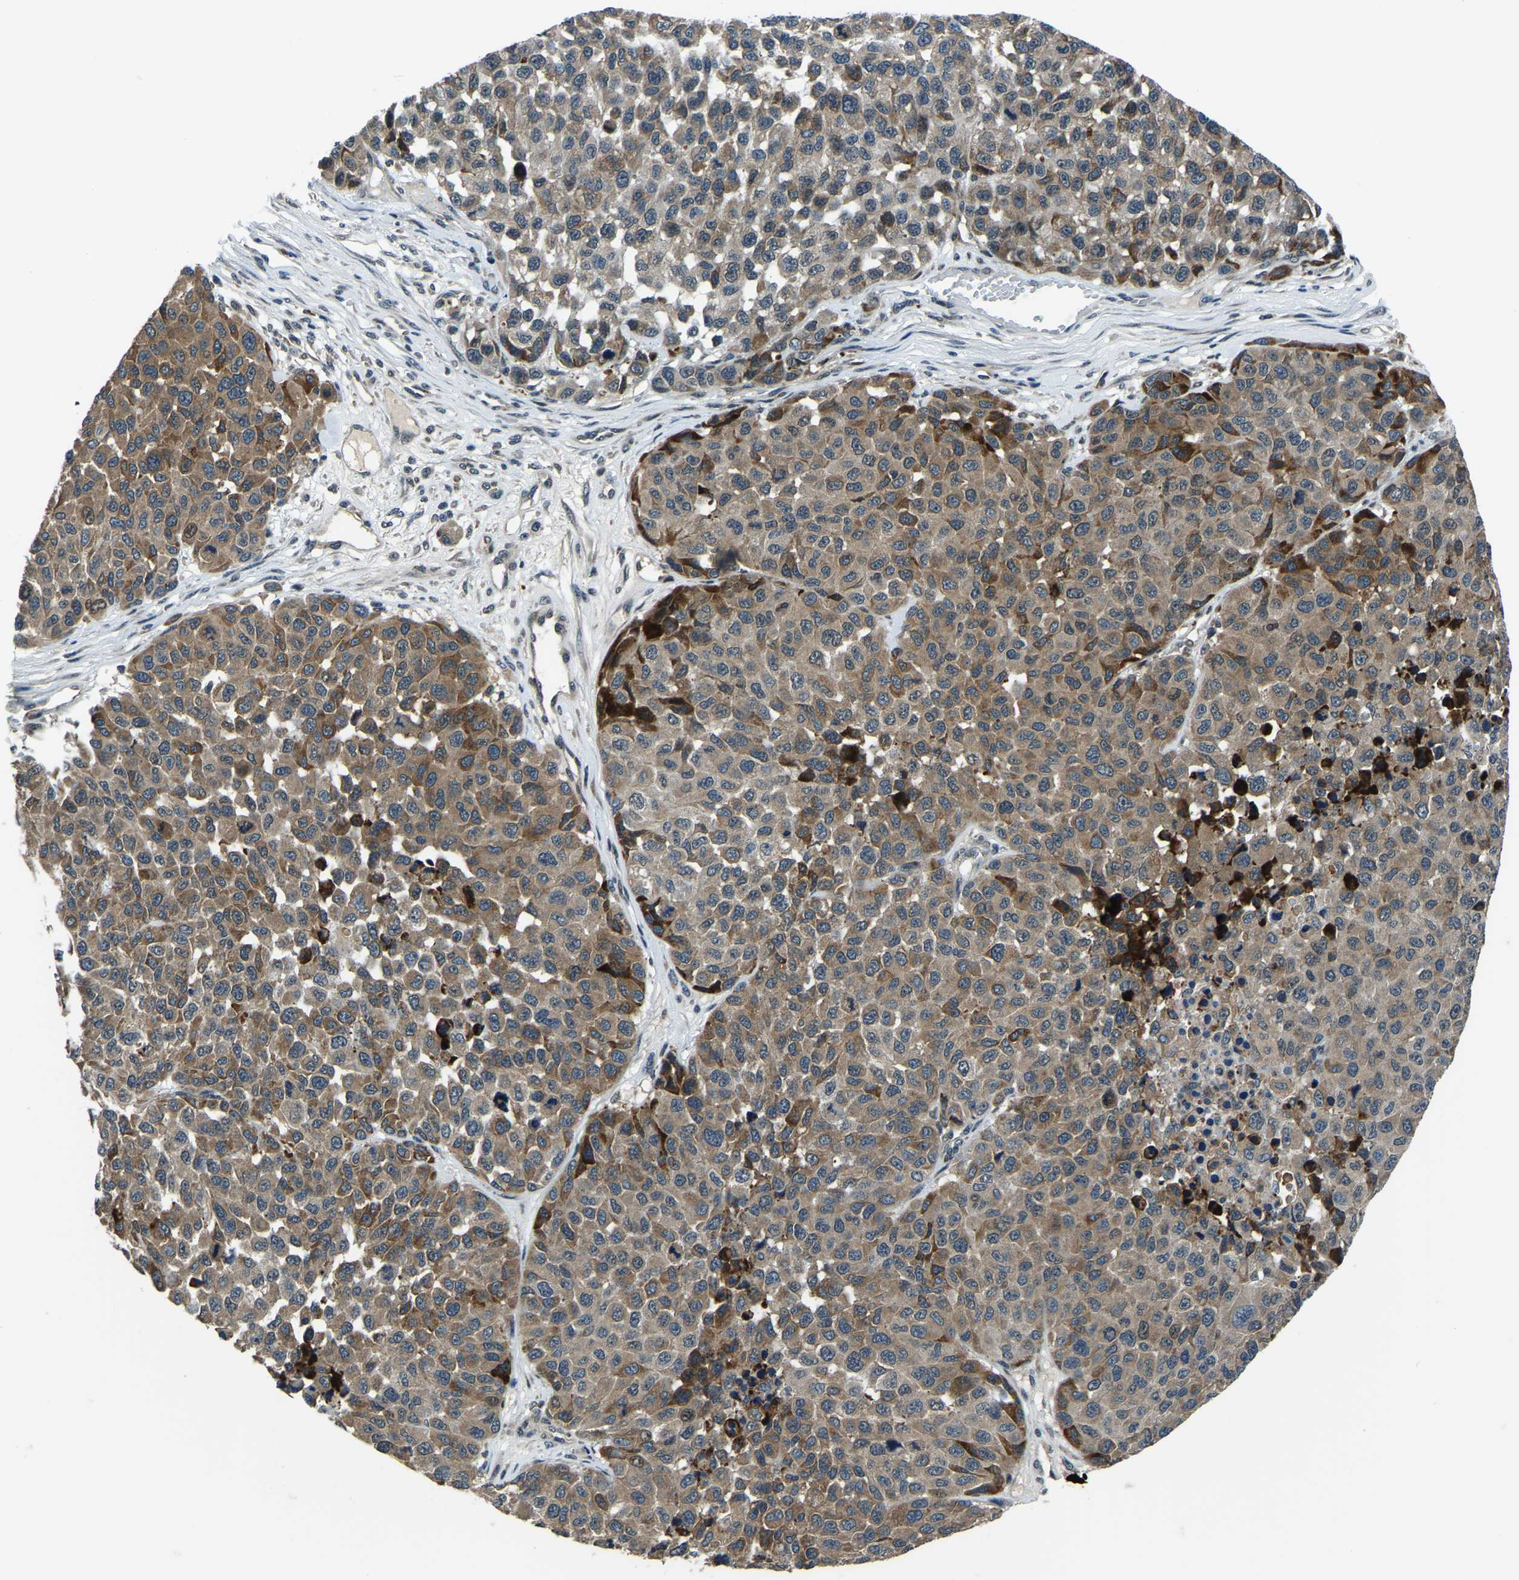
{"staining": {"intensity": "moderate", "quantity": ">75%", "location": "cytoplasmic/membranous"}, "tissue": "melanoma", "cell_type": "Tumor cells", "image_type": "cancer", "snomed": [{"axis": "morphology", "description": "Malignant melanoma, NOS"}, {"axis": "topography", "description": "Skin"}], "caption": "Protein staining of melanoma tissue reveals moderate cytoplasmic/membranous positivity in approximately >75% of tumor cells.", "gene": "ING2", "patient": {"sex": "male", "age": 62}}